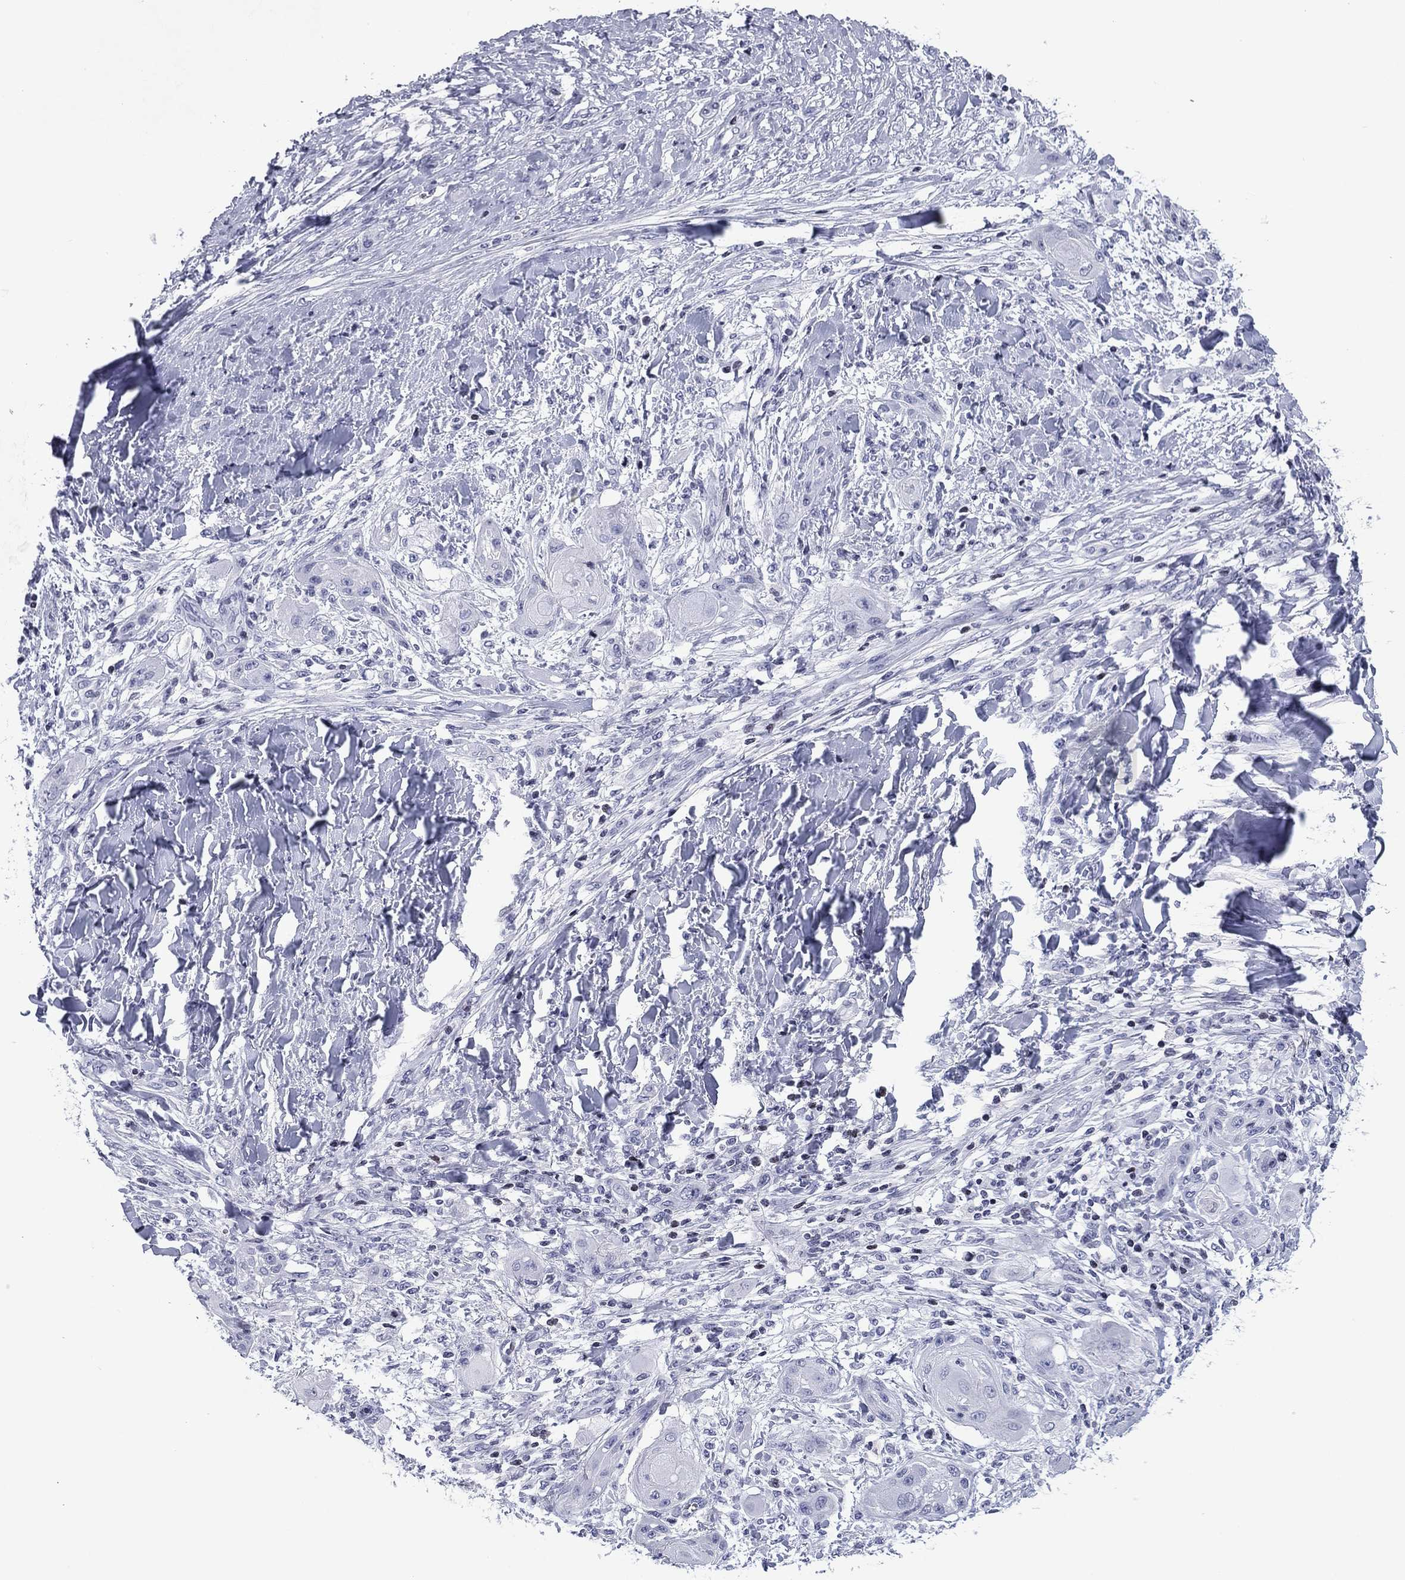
{"staining": {"intensity": "negative", "quantity": "none", "location": "none"}, "tissue": "skin cancer", "cell_type": "Tumor cells", "image_type": "cancer", "snomed": [{"axis": "morphology", "description": "Squamous cell carcinoma, NOS"}, {"axis": "topography", "description": "Skin"}], "caption": "A high-resolution micrograph shows IHC staining of skin squamous cell carcinoma, which reveals no significant staining in tumor cells.", "gene": "CCDC144A", "patient": {"sex": "male", "age": 62}}